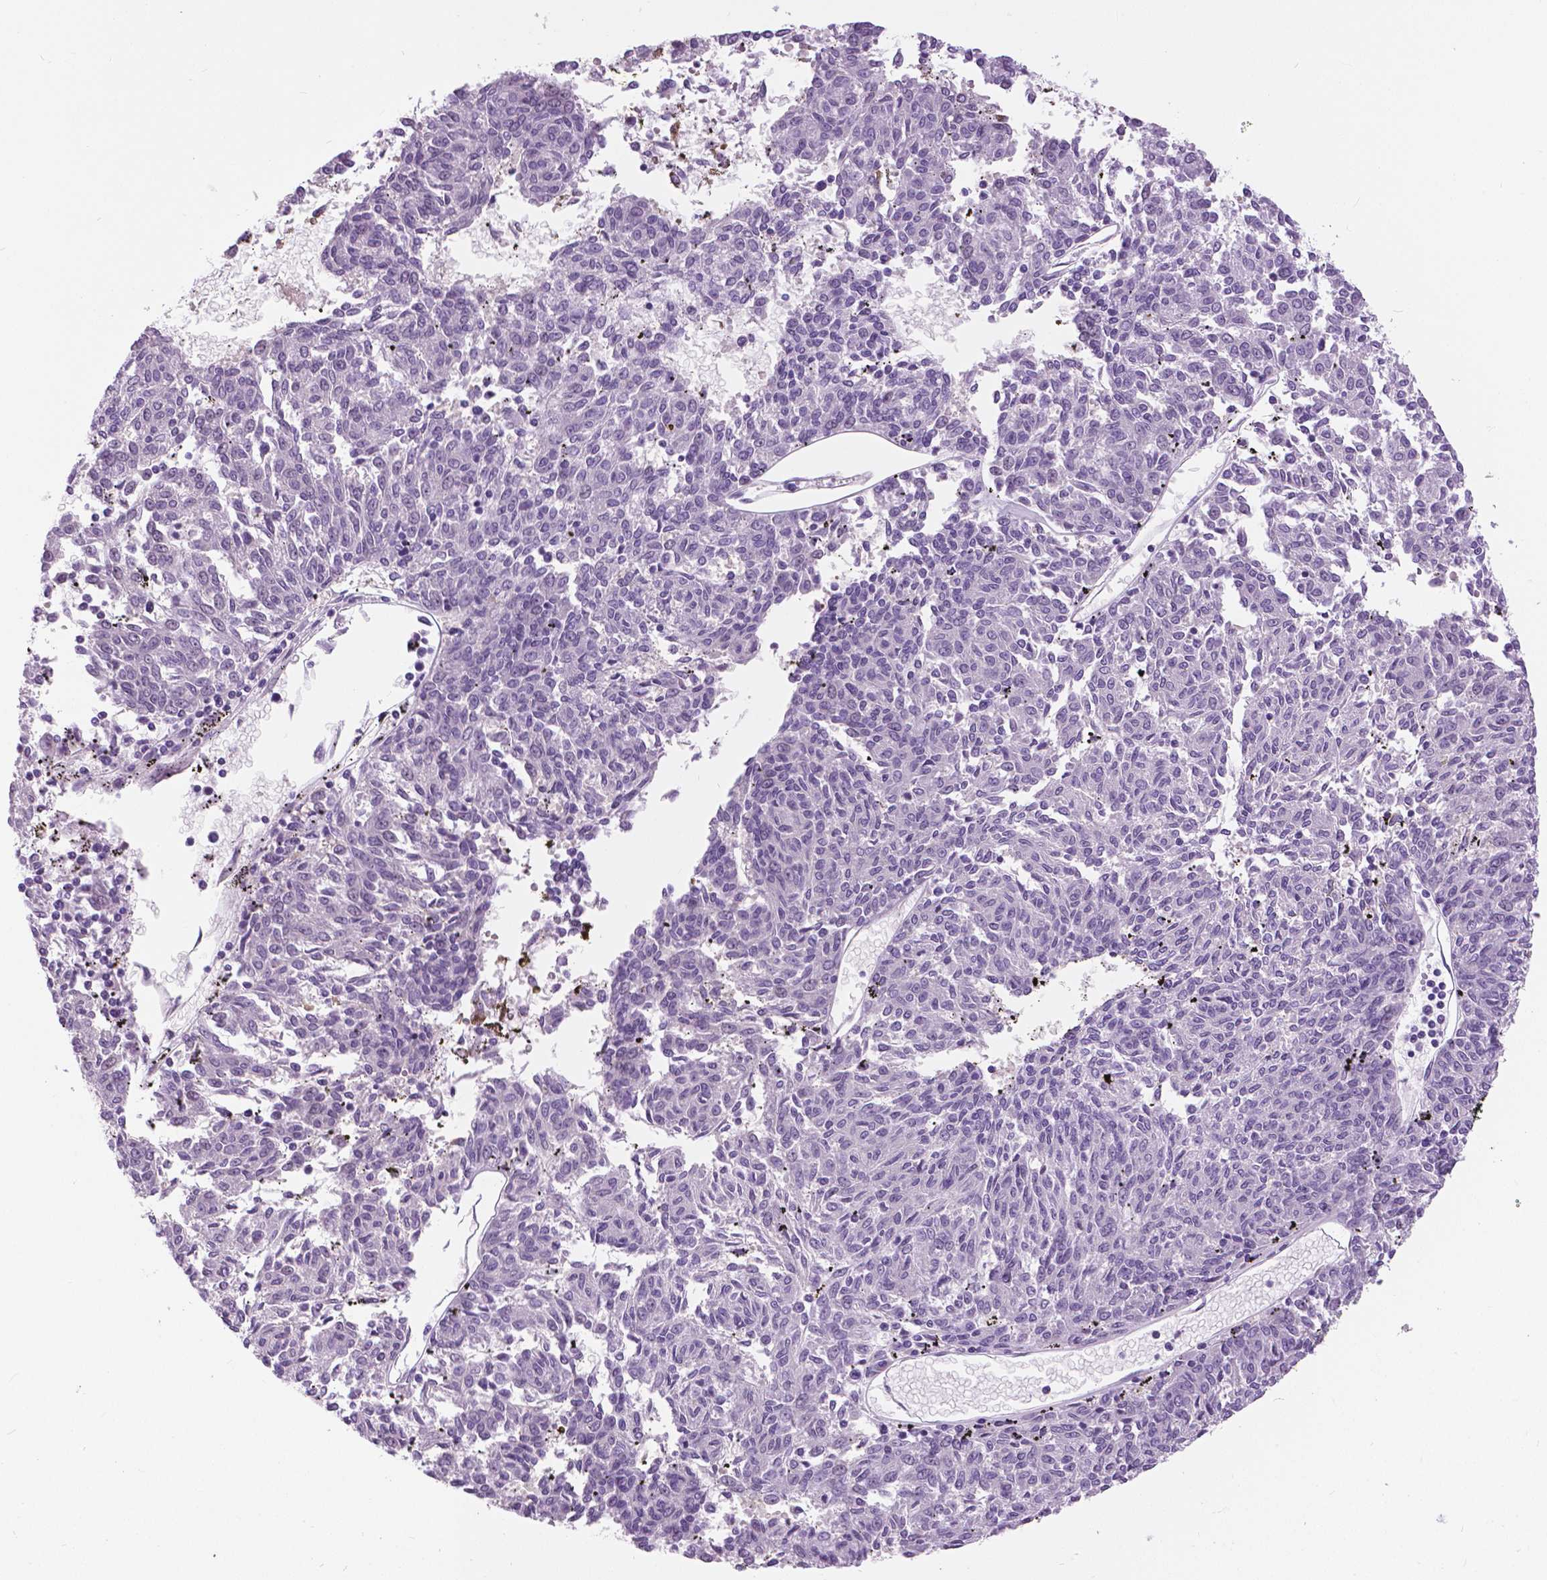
{"staining": {"intensity": "negative", "quantity": "none", "location": "none"}, "tissue": "melanoma", "cell_type": "Tumor cells", "image_type": "cancer", "snomed": [{"axis": "morphology", "description": "Malignant melanoma, NOS"}, {"axis": "topography", "description": "Skin"}], "caption": "Immunohistochemical staining of human malignant melanoma exhibits no significant positivity in tumor cells.", "gene": "TP53TG5", "patient": {"sex": "female", "age": 72}}